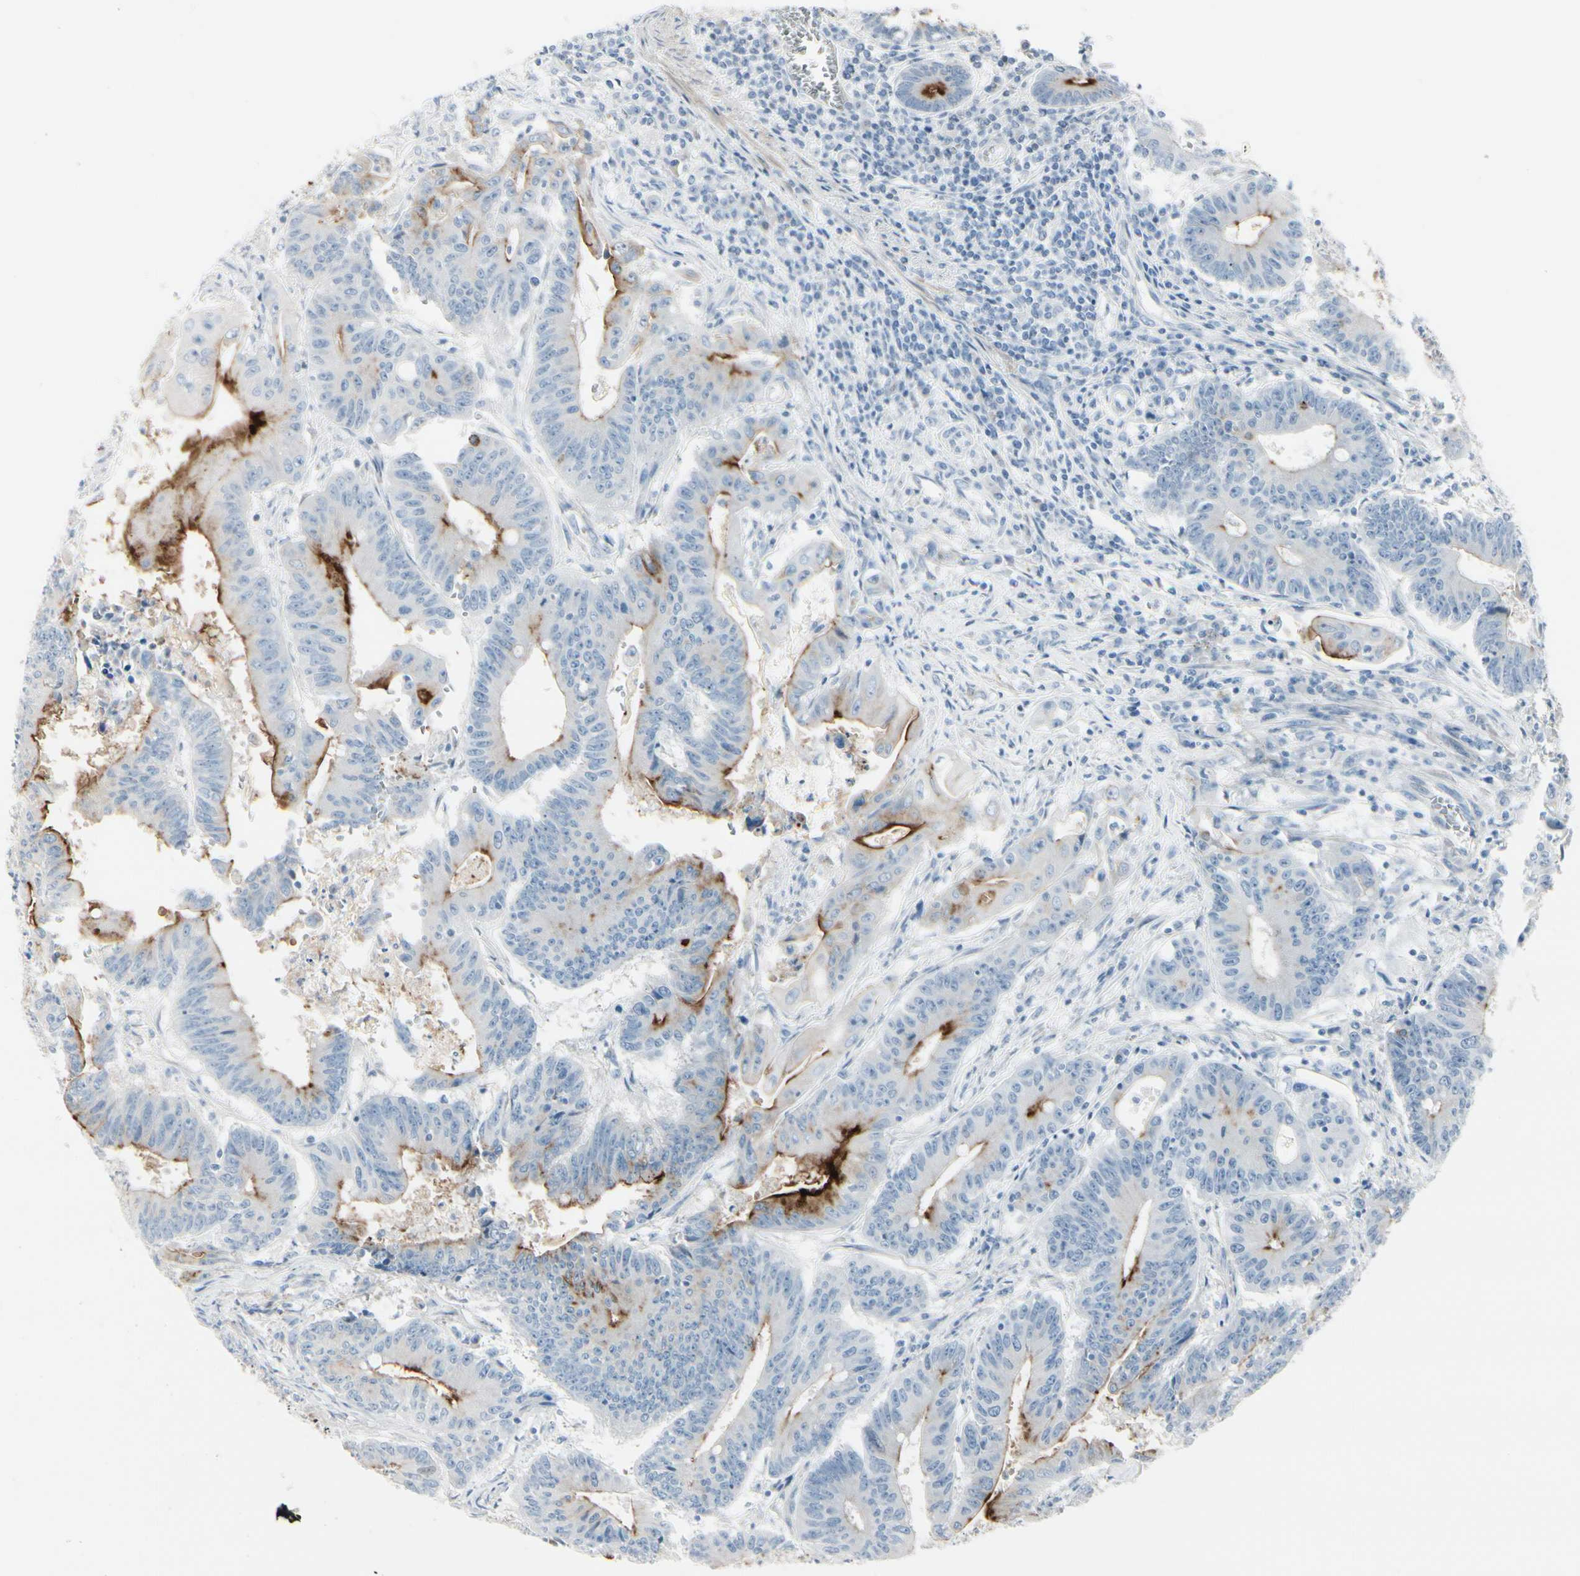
{"staining": {"intensity": "moderate", "quantity": "25%-75%", "location": "cytoplasmic/membranous"}, "tissue": "colorectal cancer", "cell_type": "Tumor cells", "image_type": "cancer", "snomed": [{"axis": "morphology", "description": "Adenocarcinoma, NOS"}, {"axis": "topography", "description": "Colon"}], "caption": "Tumor cells demonstrate medium levels of moderate cytoplasmic/membranous positivity in approximately 25%-75% of cells in adenocarcinoma (colorectal).", "gene": "CDHR5", "patient": {"sex": "male", "age": 45}}